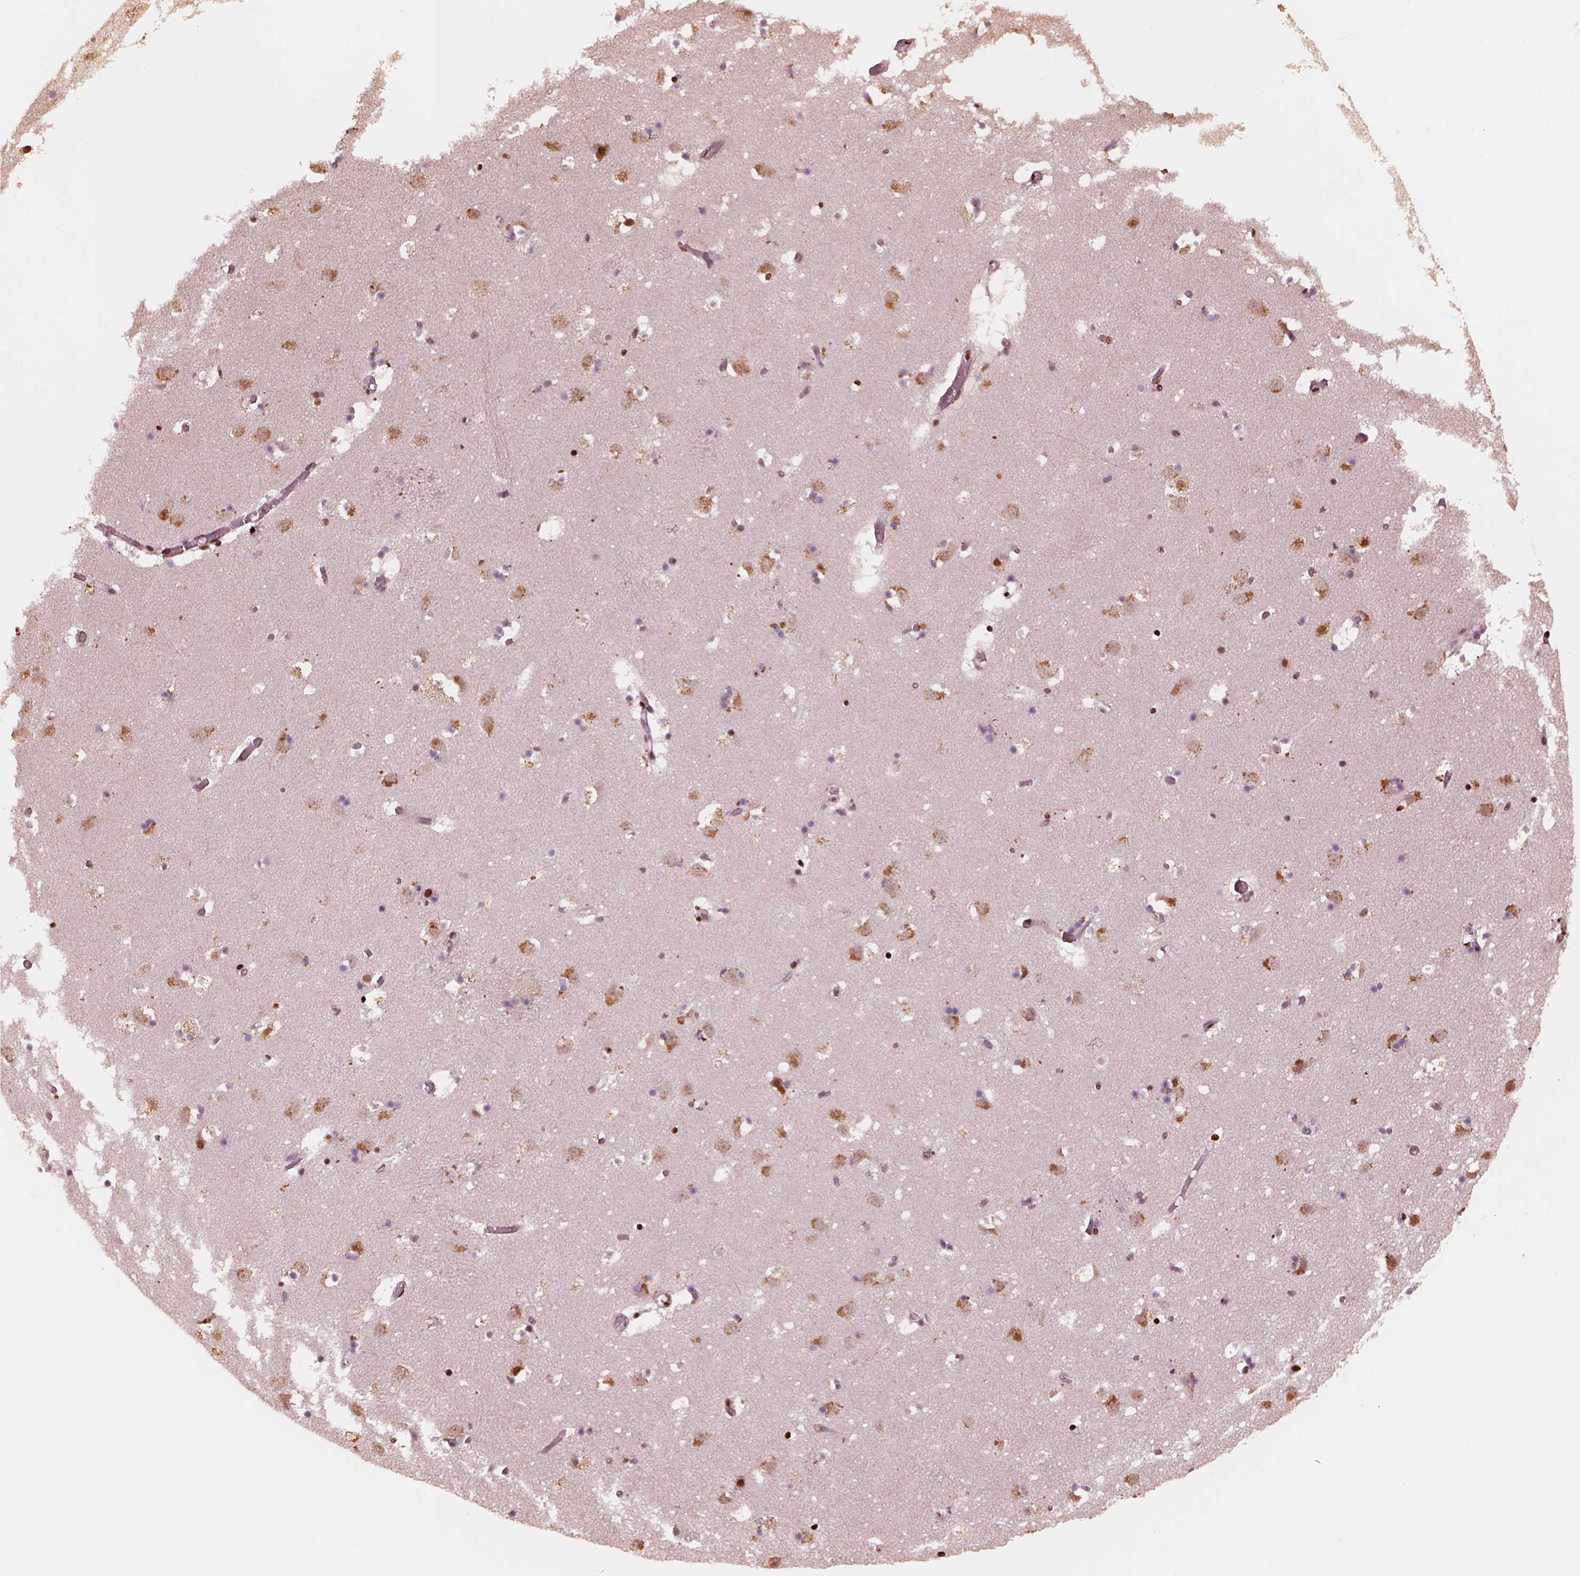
{"staining": {"intensity": "strong", "quantity": "<25%", "location": "nuclear"}, "tissue": "caudate", "cell_type": "Glial cells", "image_type": "normal", "snomed": [{"axis": "morphology", "description": "Normal tissue, NOS"}, {"axis": "topography", "description": "Lateral ventricle wall"}], "caption": "Immunohistochemistry (DAB) staining of unremarkable human caudate reveals strong nuclear protein positivity in about <25% of glial cells.", "gene": "NSD1", "patient": {"sex": "female", "age": 42}}